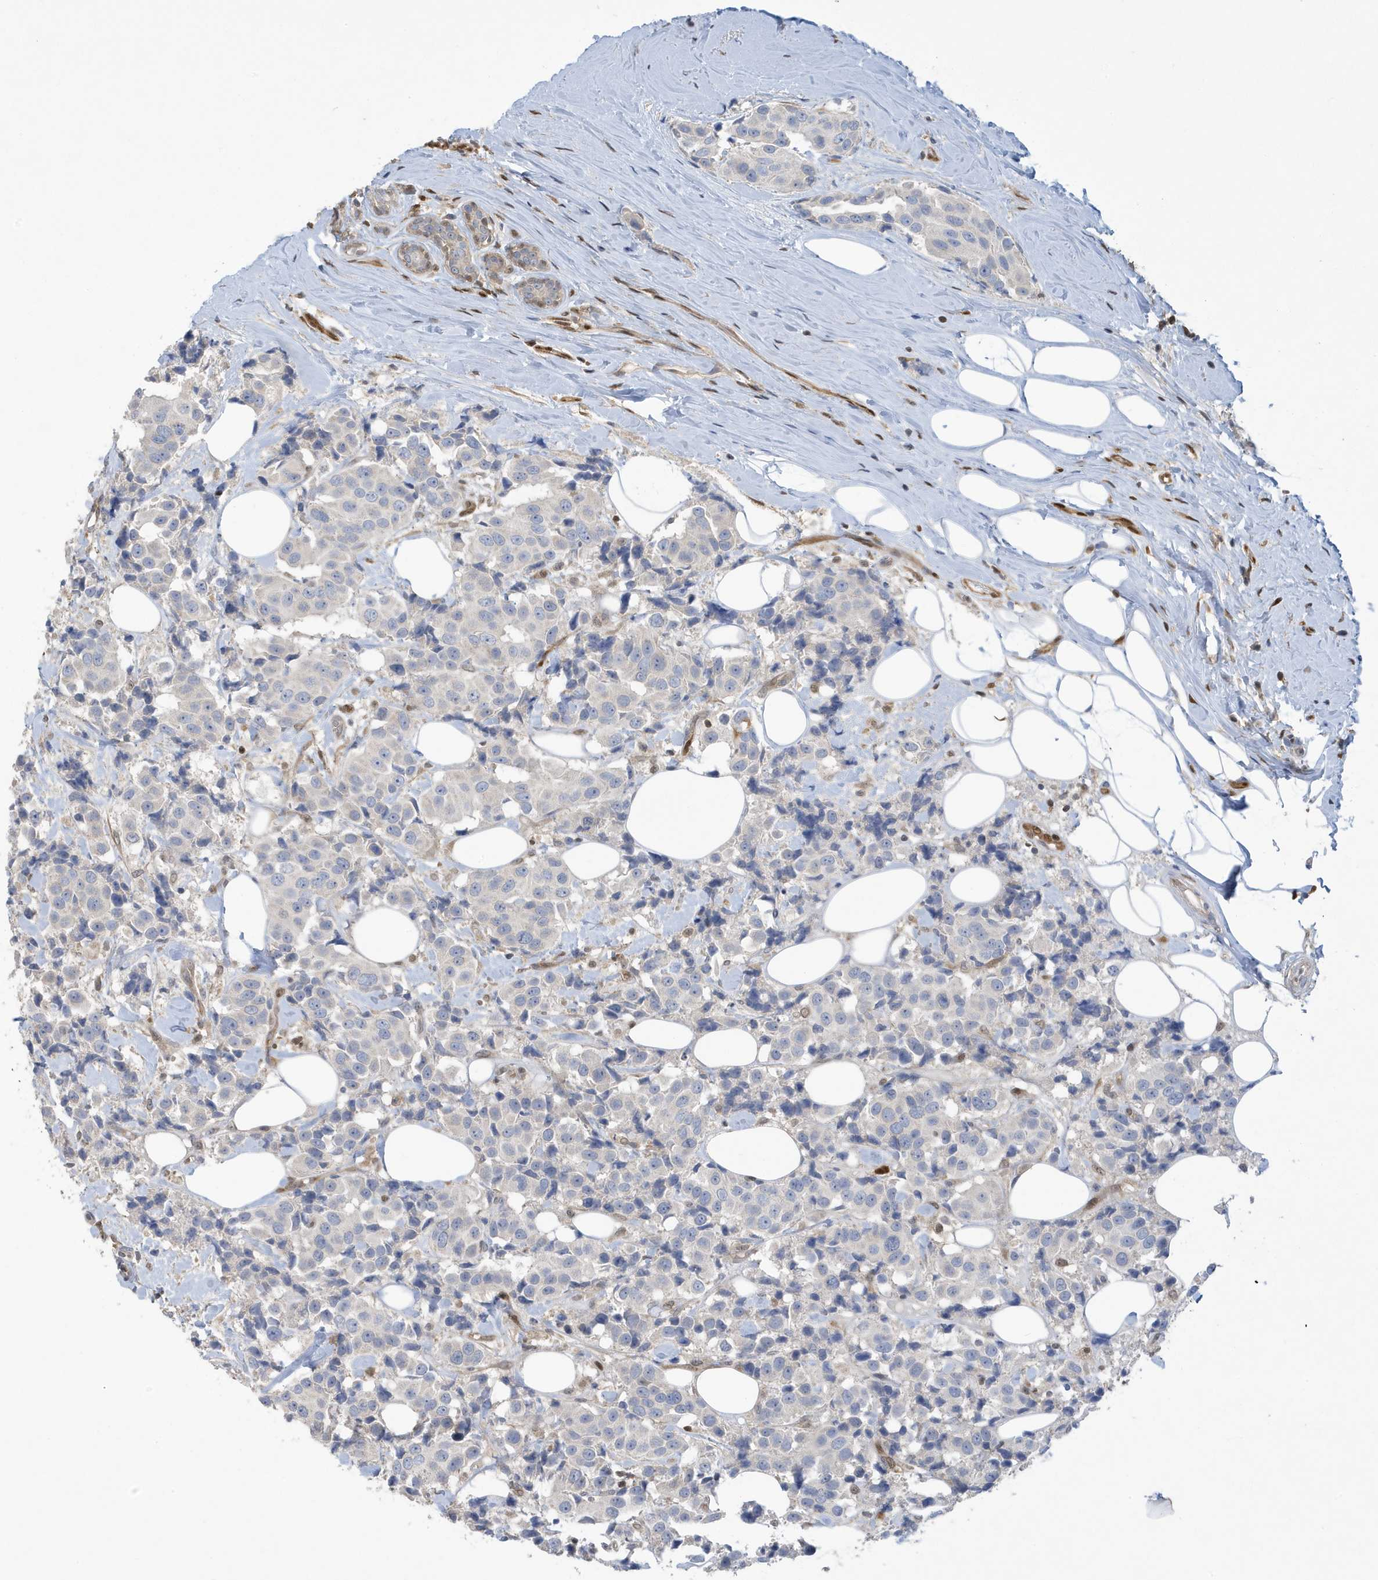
{"staining": {"intensity": "negative", "quantity": "none", "location": "none"}, "tissue": "breast cancer", "cell_type": "Tumor cells", "image_type": "cancer", "snomed": [{"axis": "morphology", "description": "Normal tissue, NOS"}, {"axis": "morphology", "description": "Duct carcinoma"}, {"axis": "topography", "description": "Breast"}], "caption": "This is a image of IHC staining of intraductal carcinoma (breast), which shows no positivity in tumor cells.", "gene": "NCOA7", "patient": {"sex": "female", "age": 39}}